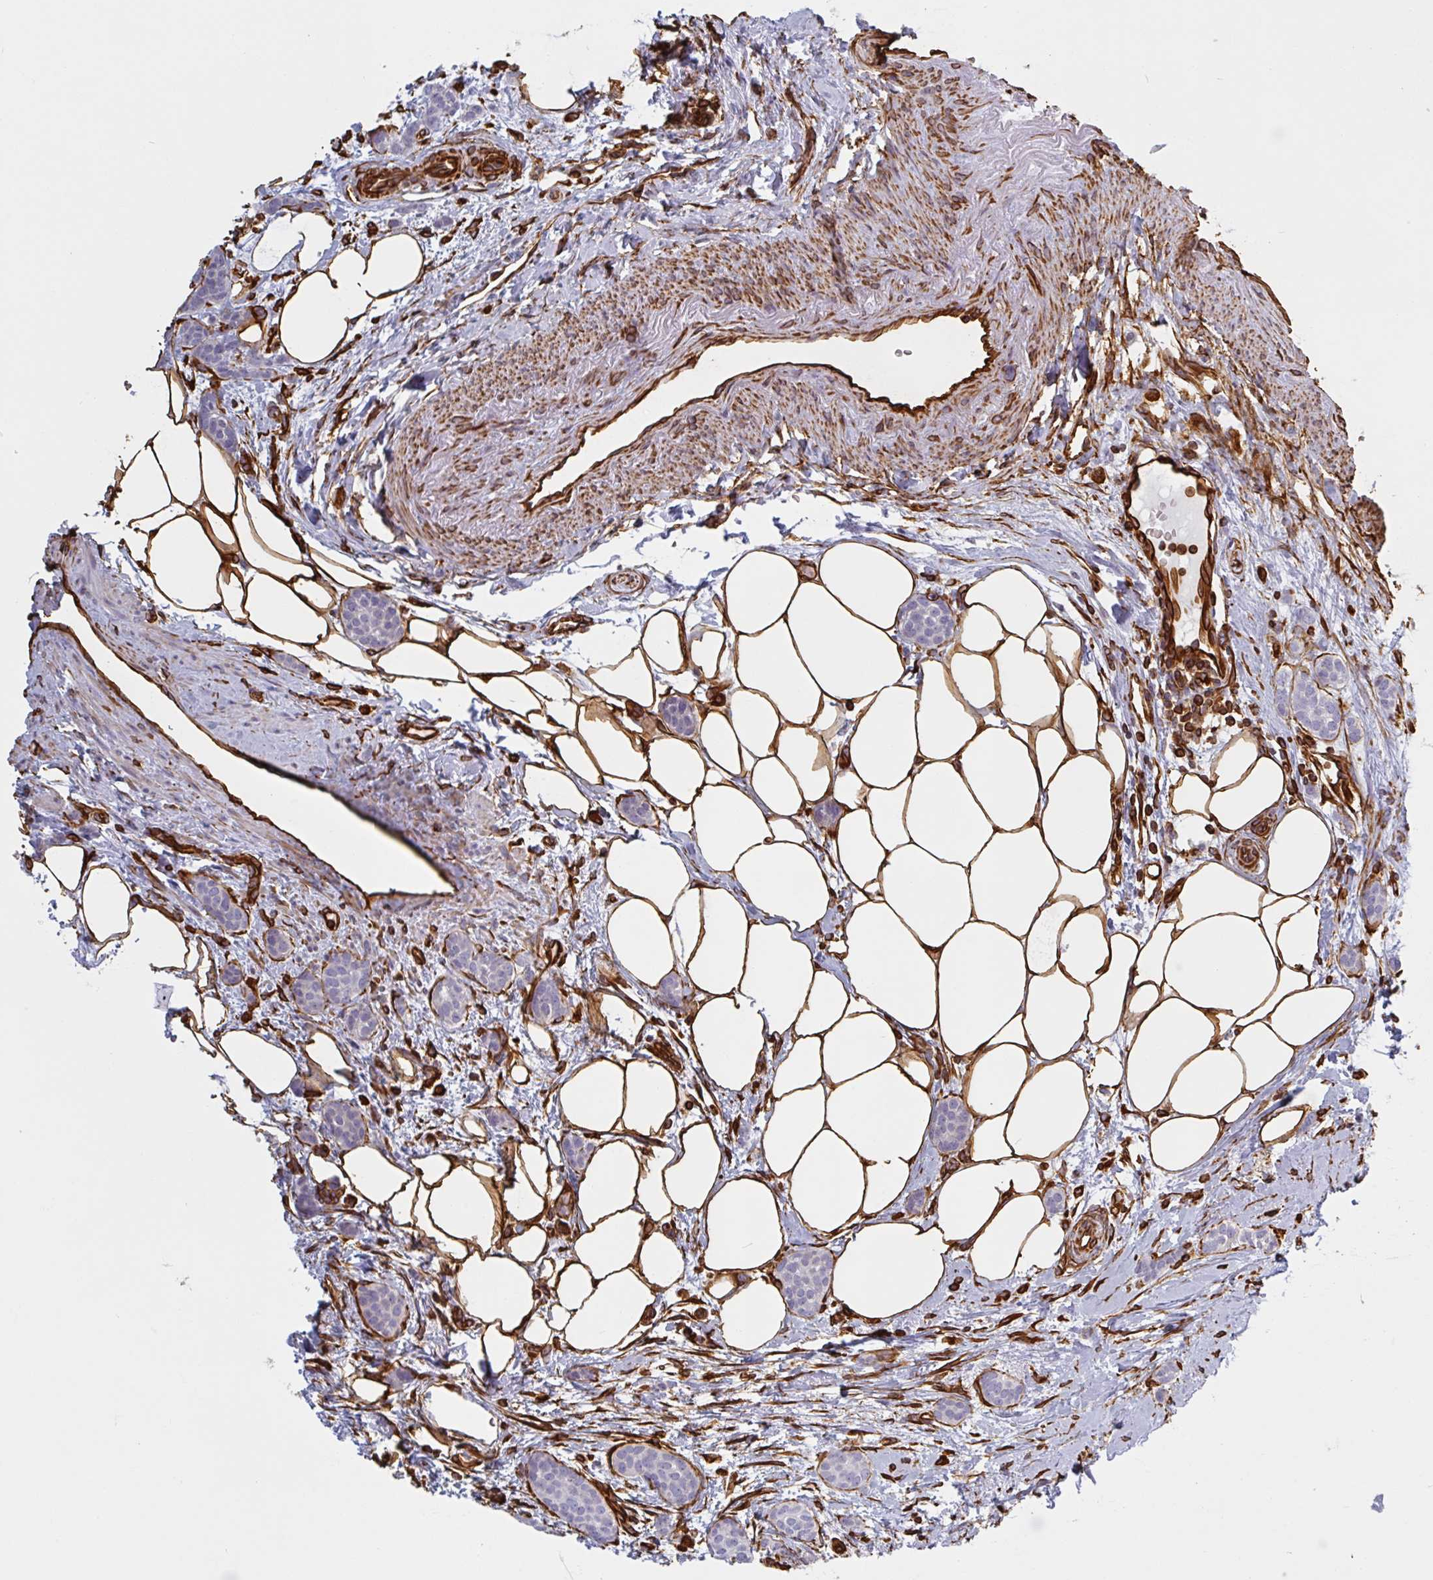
{"staining": {"intensity": "negative", "quantity": "none", "location": "none"}, "tissue": "breast cancer", "cell_type": "Tumor cells", "image_type": "cancer", "snomed": [{"axis": "morphology", "description": "Duct carcinoma"}, {"axis": "topography", "description": "Breast"}], "caption": "Protein analysis of breast cancer displays no significant positivity in tumor cells.", "gene": "PPFIA1", "patient": {"sex": "female", "age": 72}}